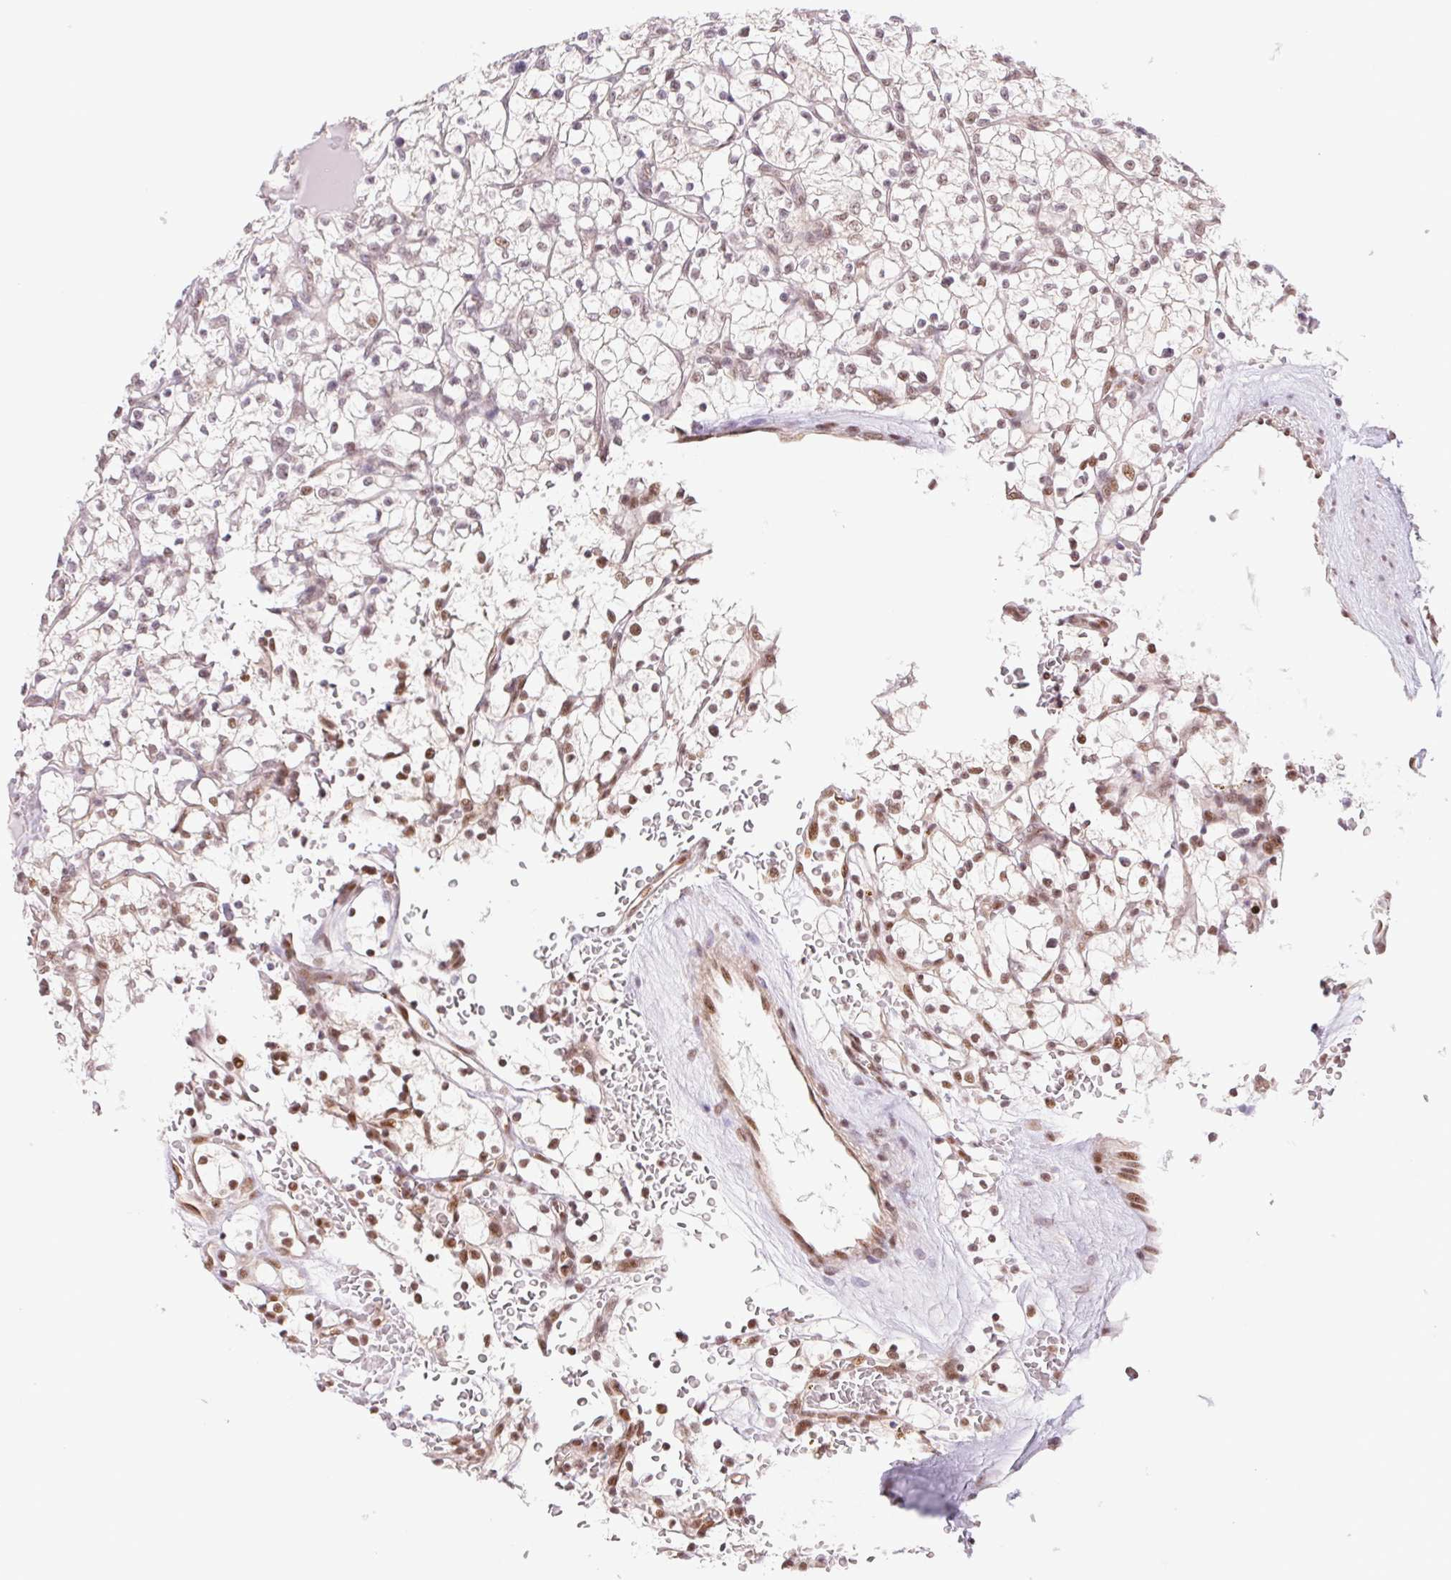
{"staining": {"intensity": "moderate", "quantity": "<25%", "location": "nuclear"}, "tissue": "renal cancer", "cell_type": "Tumor cells", "image_type": "cancer", "snomed": [{"axis": "morphology", "description": "Adenocarcinoma, NOS"}, {"axis": "topography", "description": "Kidney"}], "caption": "Tumor cells show low levels of moderate nuclear expression in about <25% of cells in human renal cancer.", "gene": "CWC25", "patient": {"sex": "female", "age": 64}}